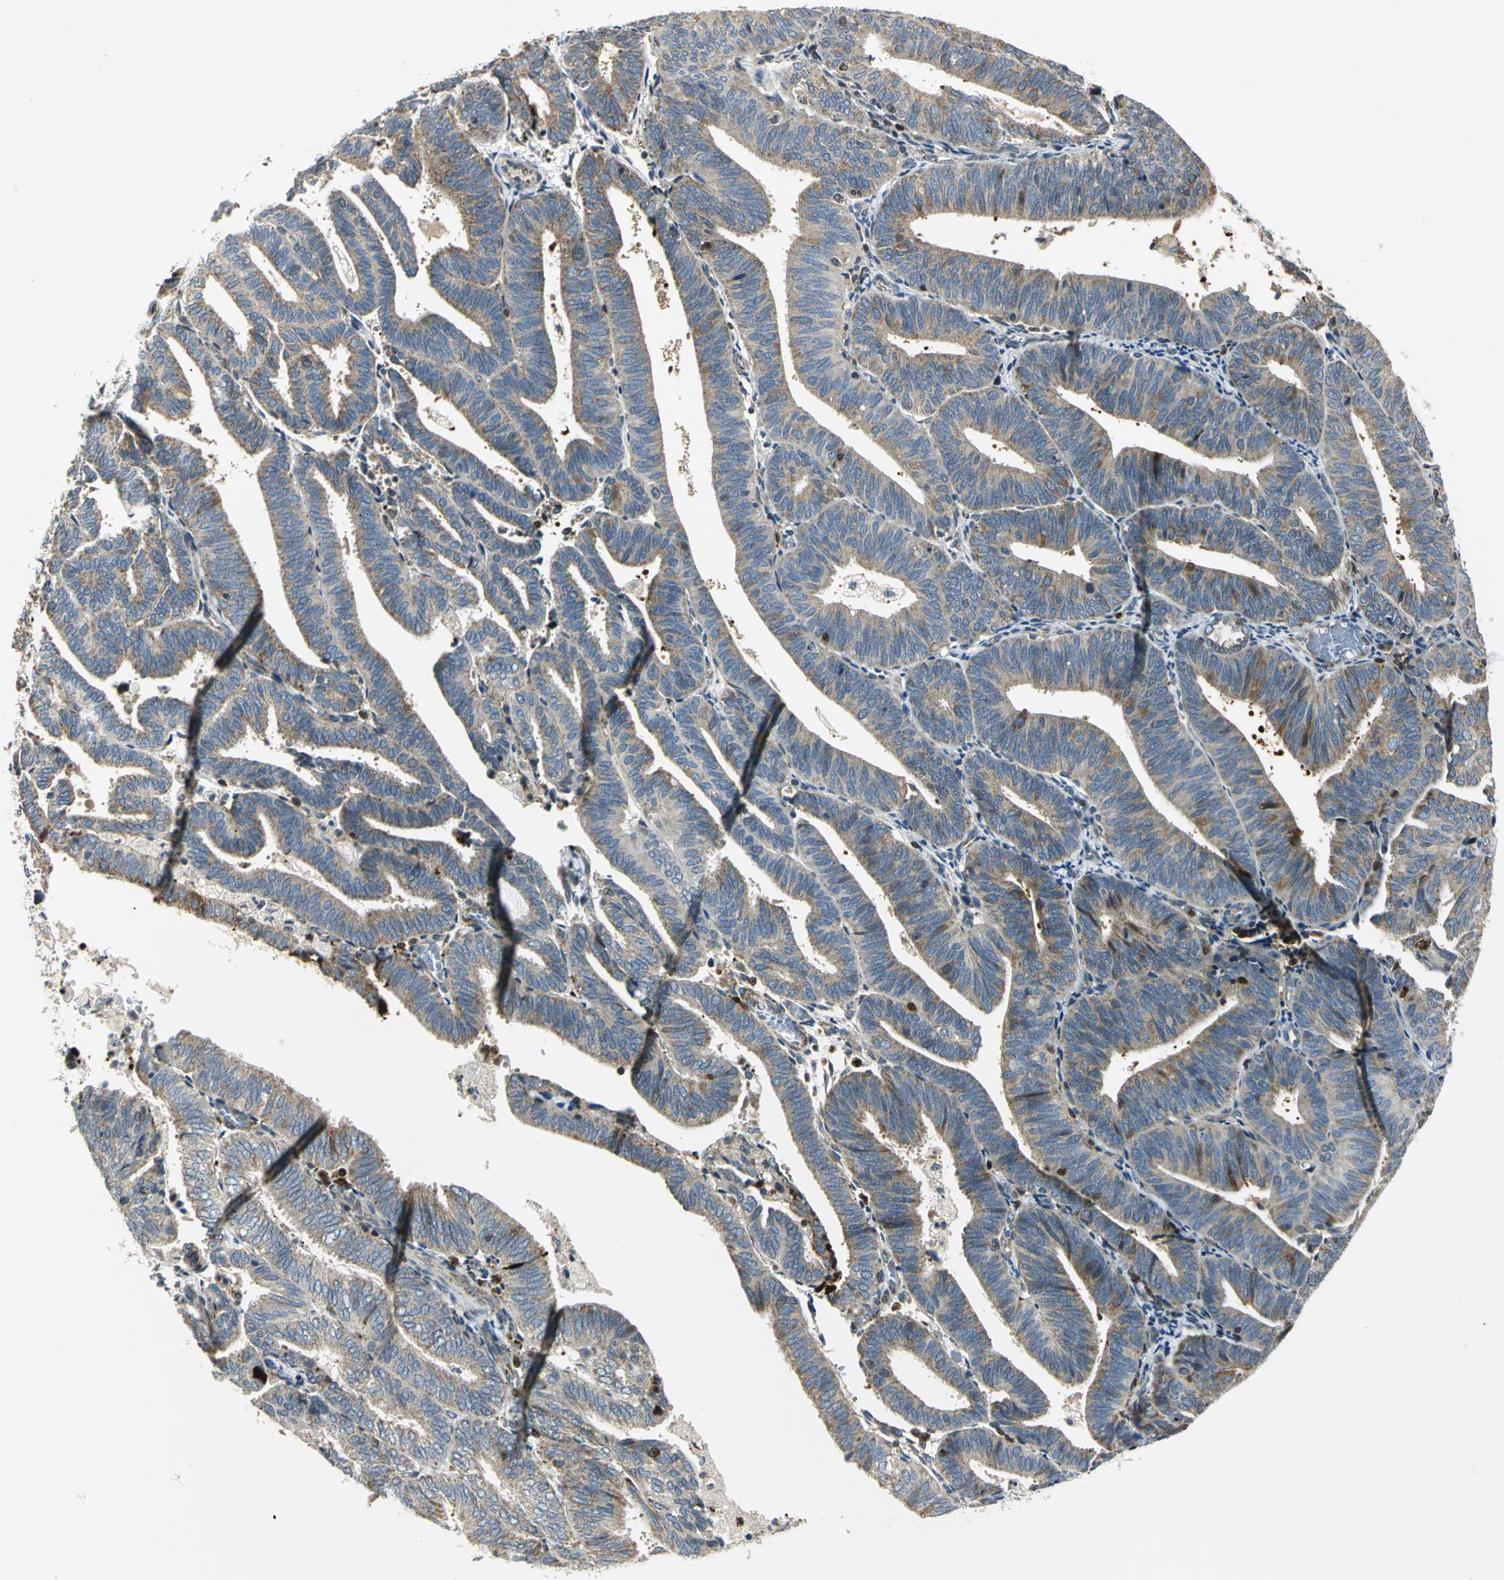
{"staining": {"intensity": "strong", "quantity": ">75%", "location": "cytoplasmic/membranous"}, "tissue": "endometrial cancer", "cell_type": "Tumor cells", "image_type": "cancer", "snomed": [{"axis": "morphology", "description": "Adenocarcinoma, NOS"}, {"axis": "topography", "description": "Uterus"}], "caption": "About >75% of tumor cells in endometrial cancer (adenocarcinoma) exhibit strong cytoplasmic/membranous protein positivity as visualized by brown immunohistochemical staining.", "gene": "USP40", "patient": {"sex": "female", "age": 60}}